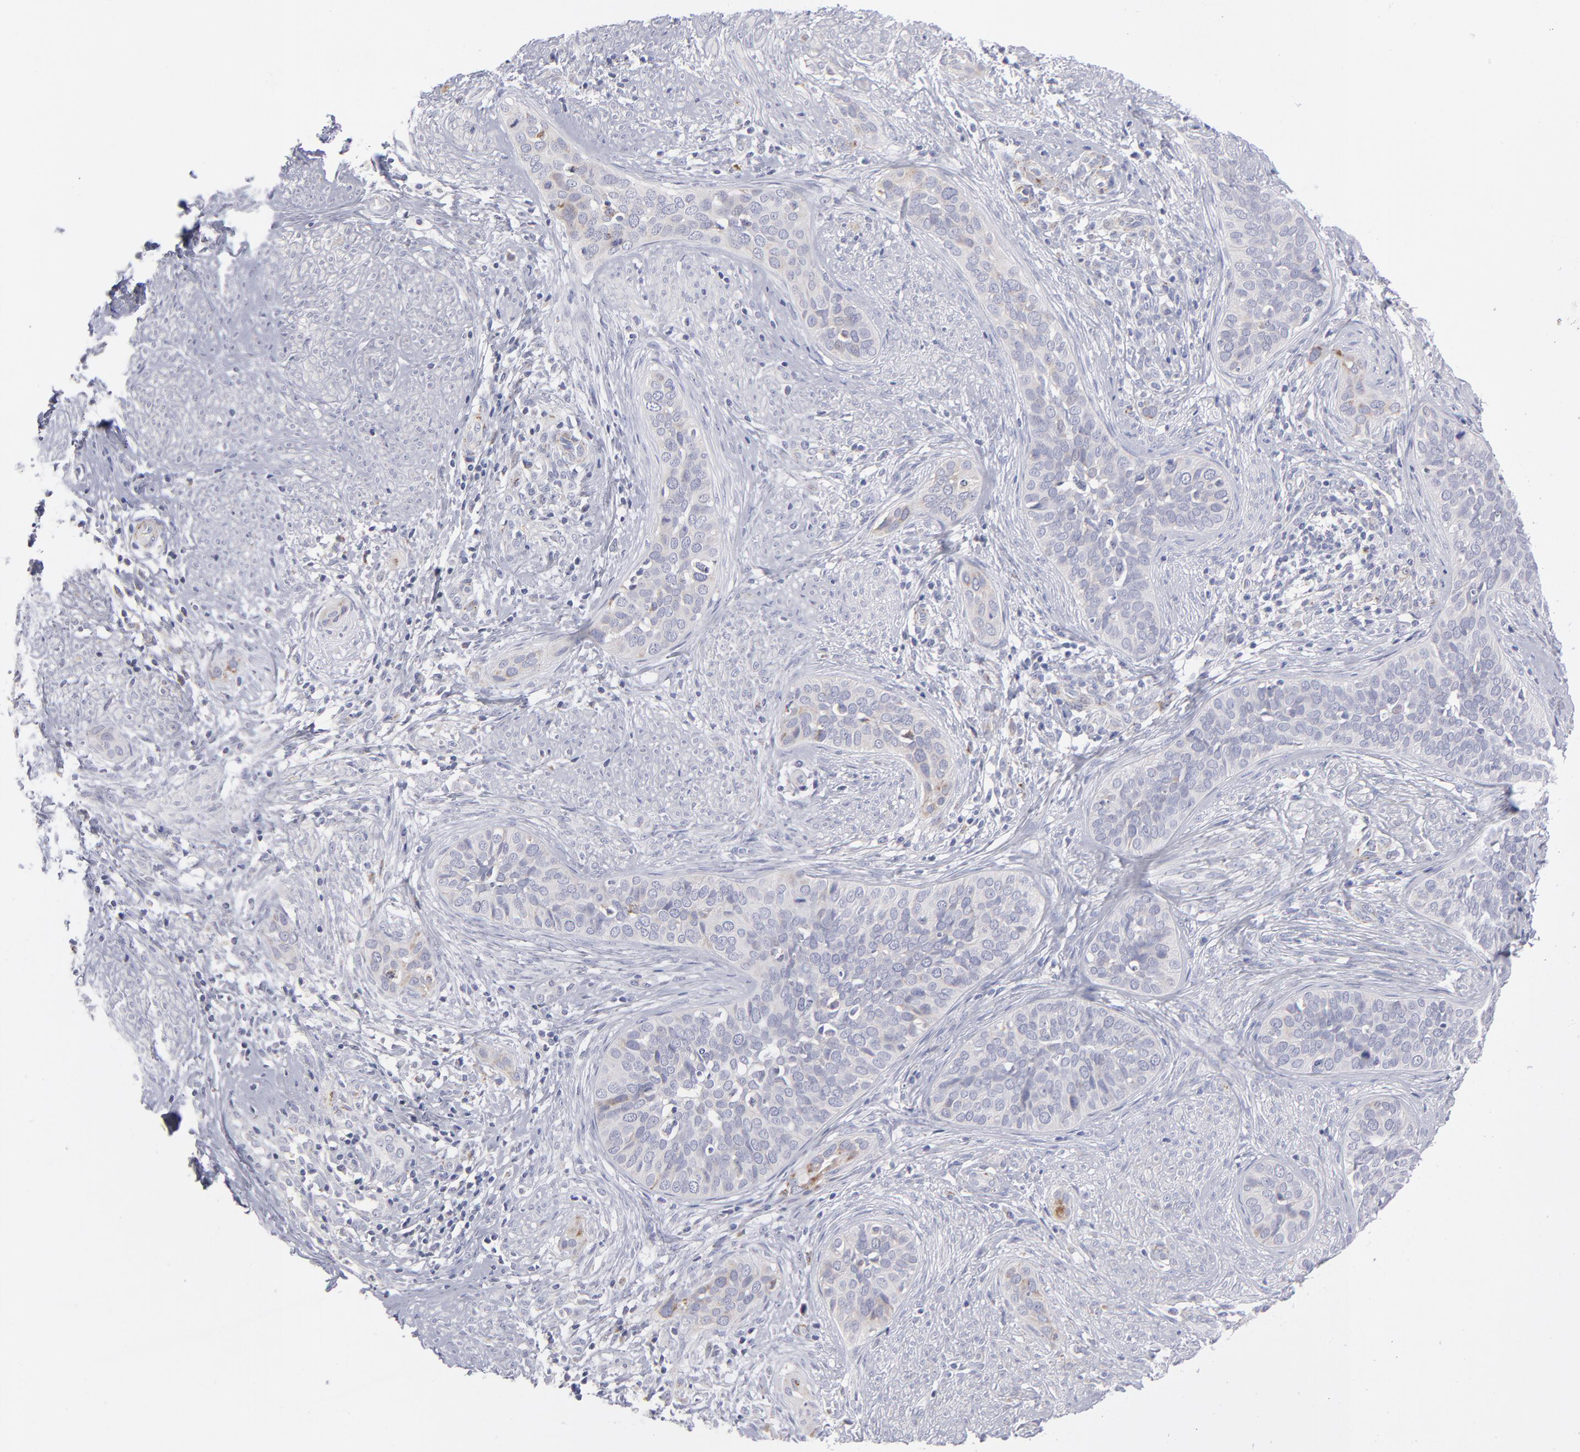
{"staining": {"intensity": "weak", "quantity": "<25%", "location": "cytoplasmic/membranous"}, "tissue": "cervical cancer", "cell_type": "Tumor cells", "image_type": "cancer", "snomed": [{"axis": "morphology", "description": "Squamous cell carcinoma, NOS"}, {"axis": "topography", "description": "Cervix"}], "caption": "Immunohistochemistry (IHC) of cervical cancer reveals no staining in tumor cells.", "gene": "MTHFD2", "patient": {"sex": "female", "age": 31}}